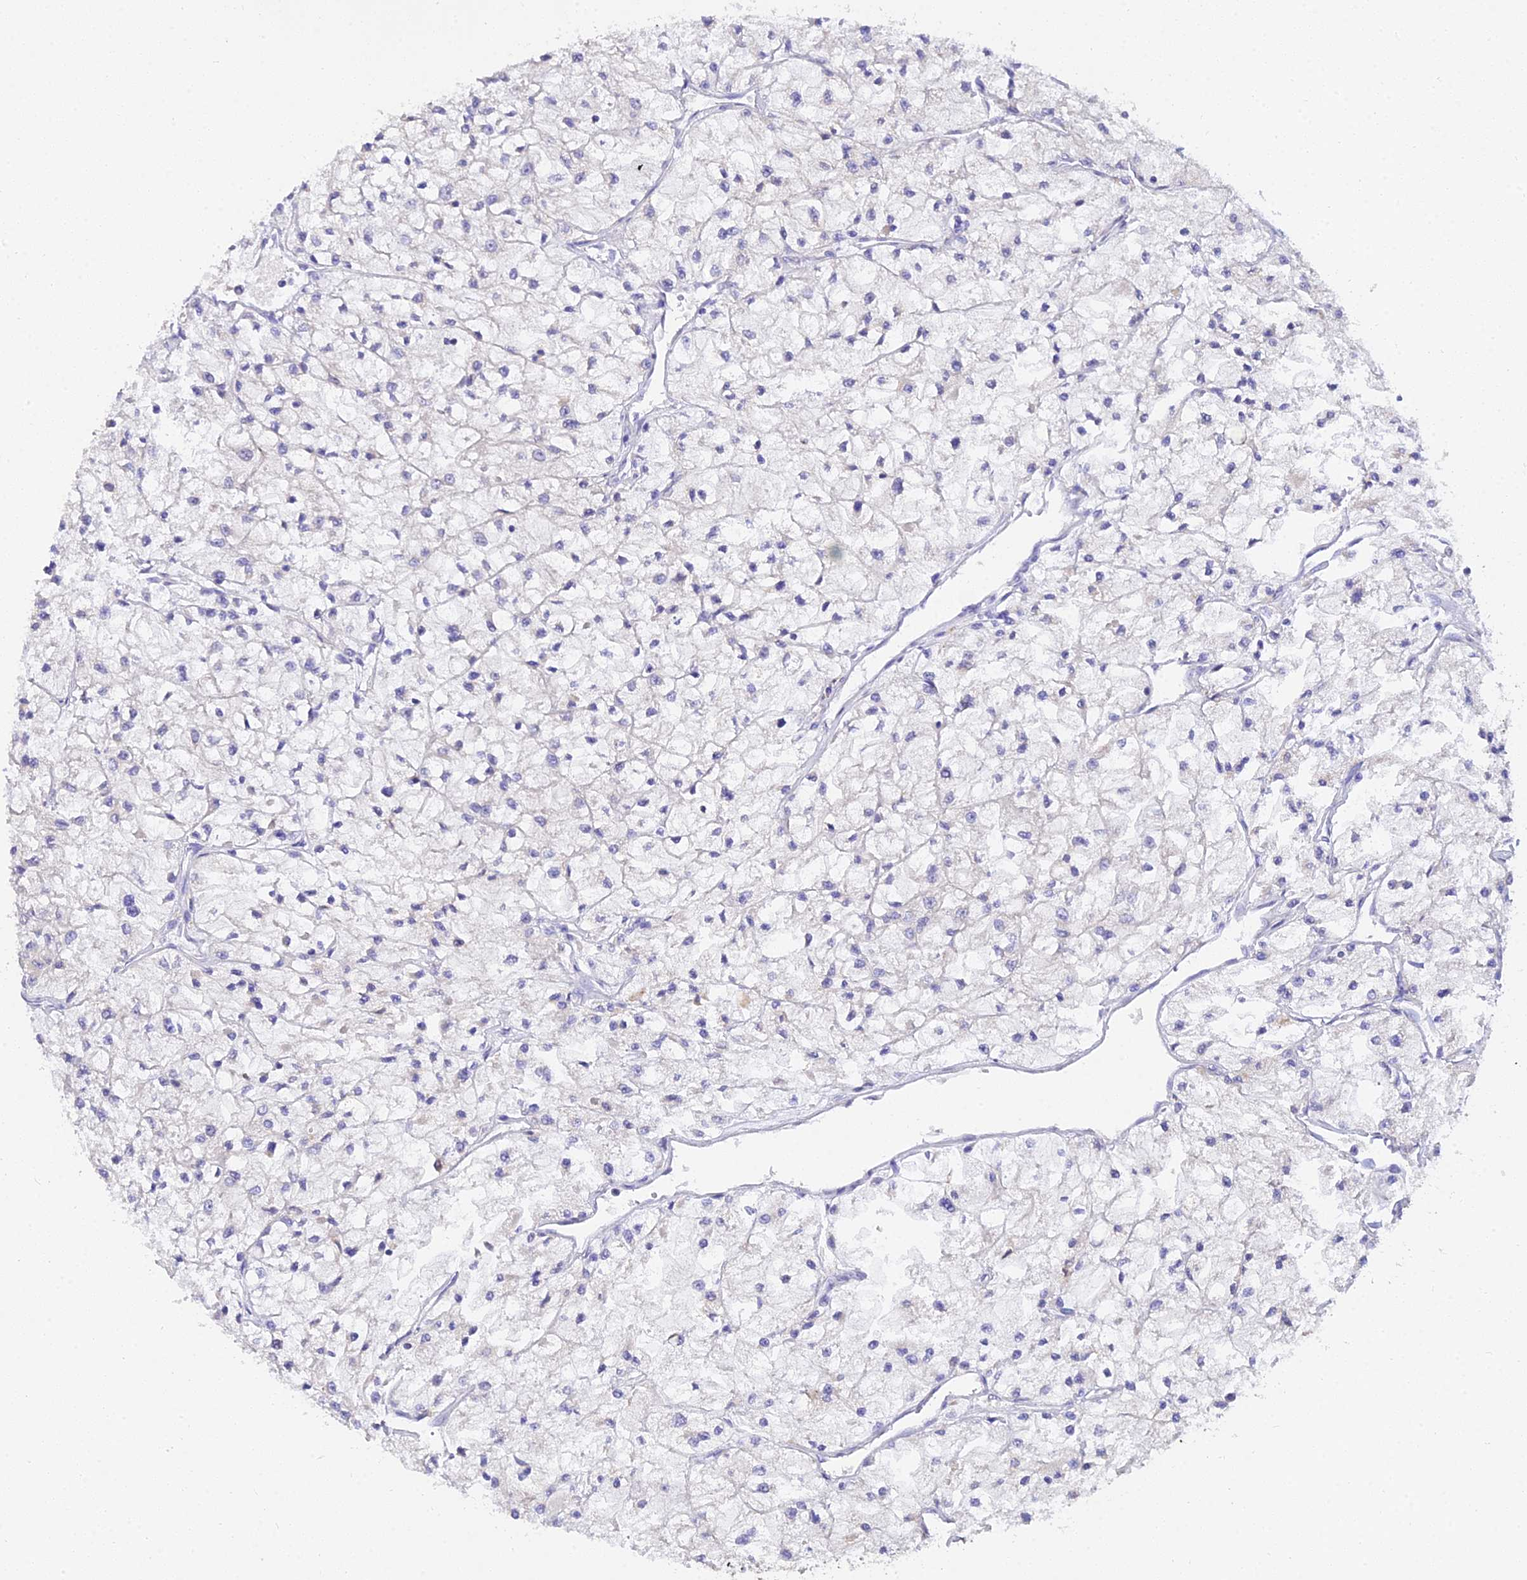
{"staining": {"intensity": "negative", "quantity": "none", "location": "none"}, "tissue": "renal cancer", "cell_type": "Tumor cells", "image_type": "cancer", "snomed": [{"axis": "morphology", "description": "Adenocarcinoma, NOS"}, {"axis": "topography", "description": "Kidney"}], "caption": "IHC image of neoplastic tissue: renal adenocarcinoma stained with DAB (3,3'-diaminobenzidine) displays no significant protein expression in tumor cells. (DAB (3,3'-diaminobenzidine) immunohistochemistry (IHC), high magnification).", "gene": "ARL8B", "patient": {"sex": "male", "age": 80}}